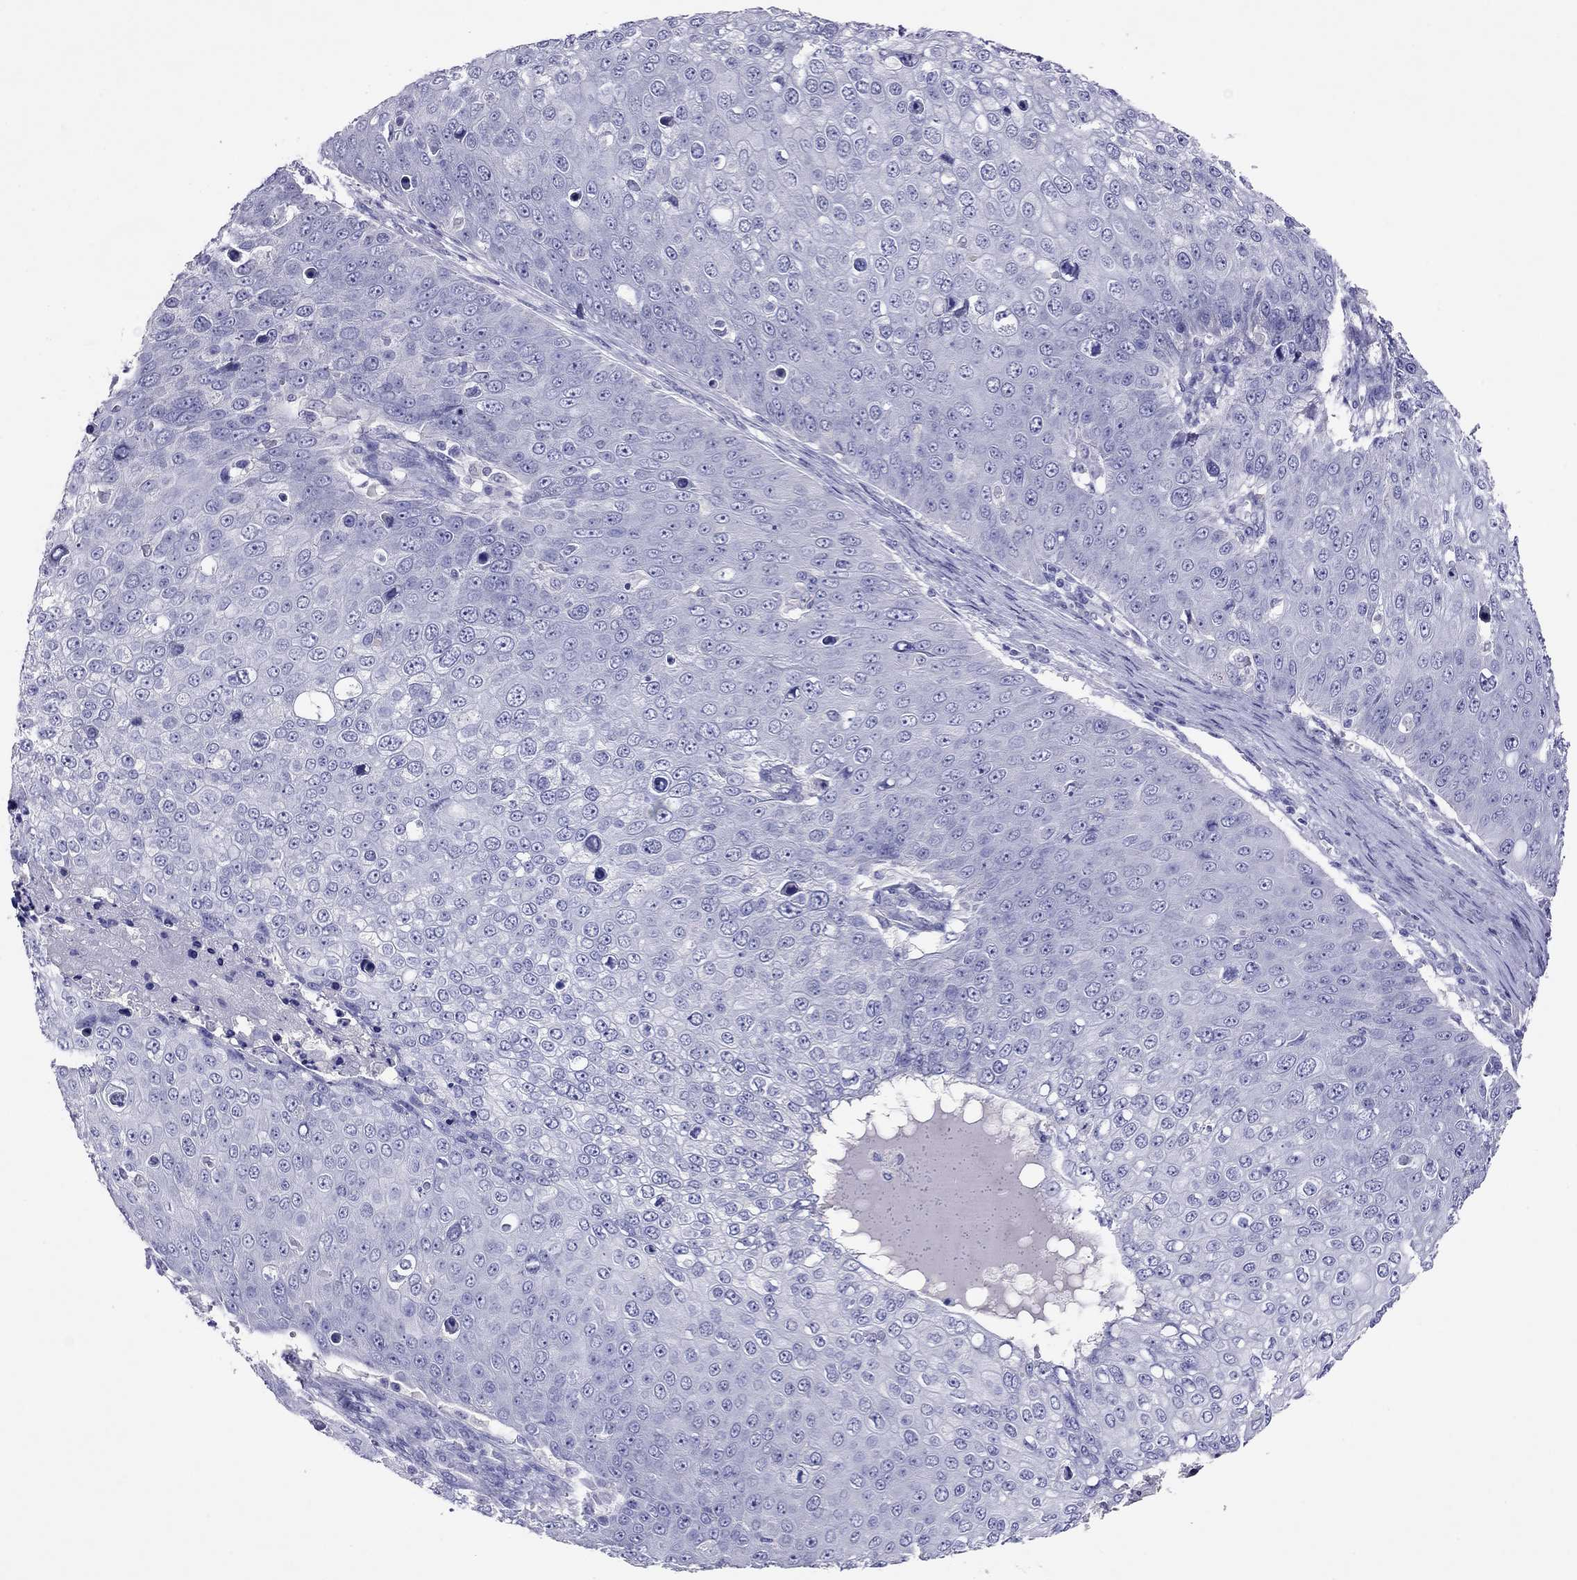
{"staining": {"intensity": "negative", "quantity": "none", "location": "none"}, "tissue": "skin cancer", "cell_type": "Tumor cells", "image_type": "cancer", "snomed": [{"axis": "morphology", "description": "Squamous cell carcinoma, NOS"}, {"axis": "topography", "description": "Skin"}], "caption": "DAB (3,3'-diaminobenzidine) immunohistochemical staining of skin cancer demonstrates no significant staining in tumor cells.", "gene": "CAPNS2", "patient": {"sex": "male", "age": 71}}